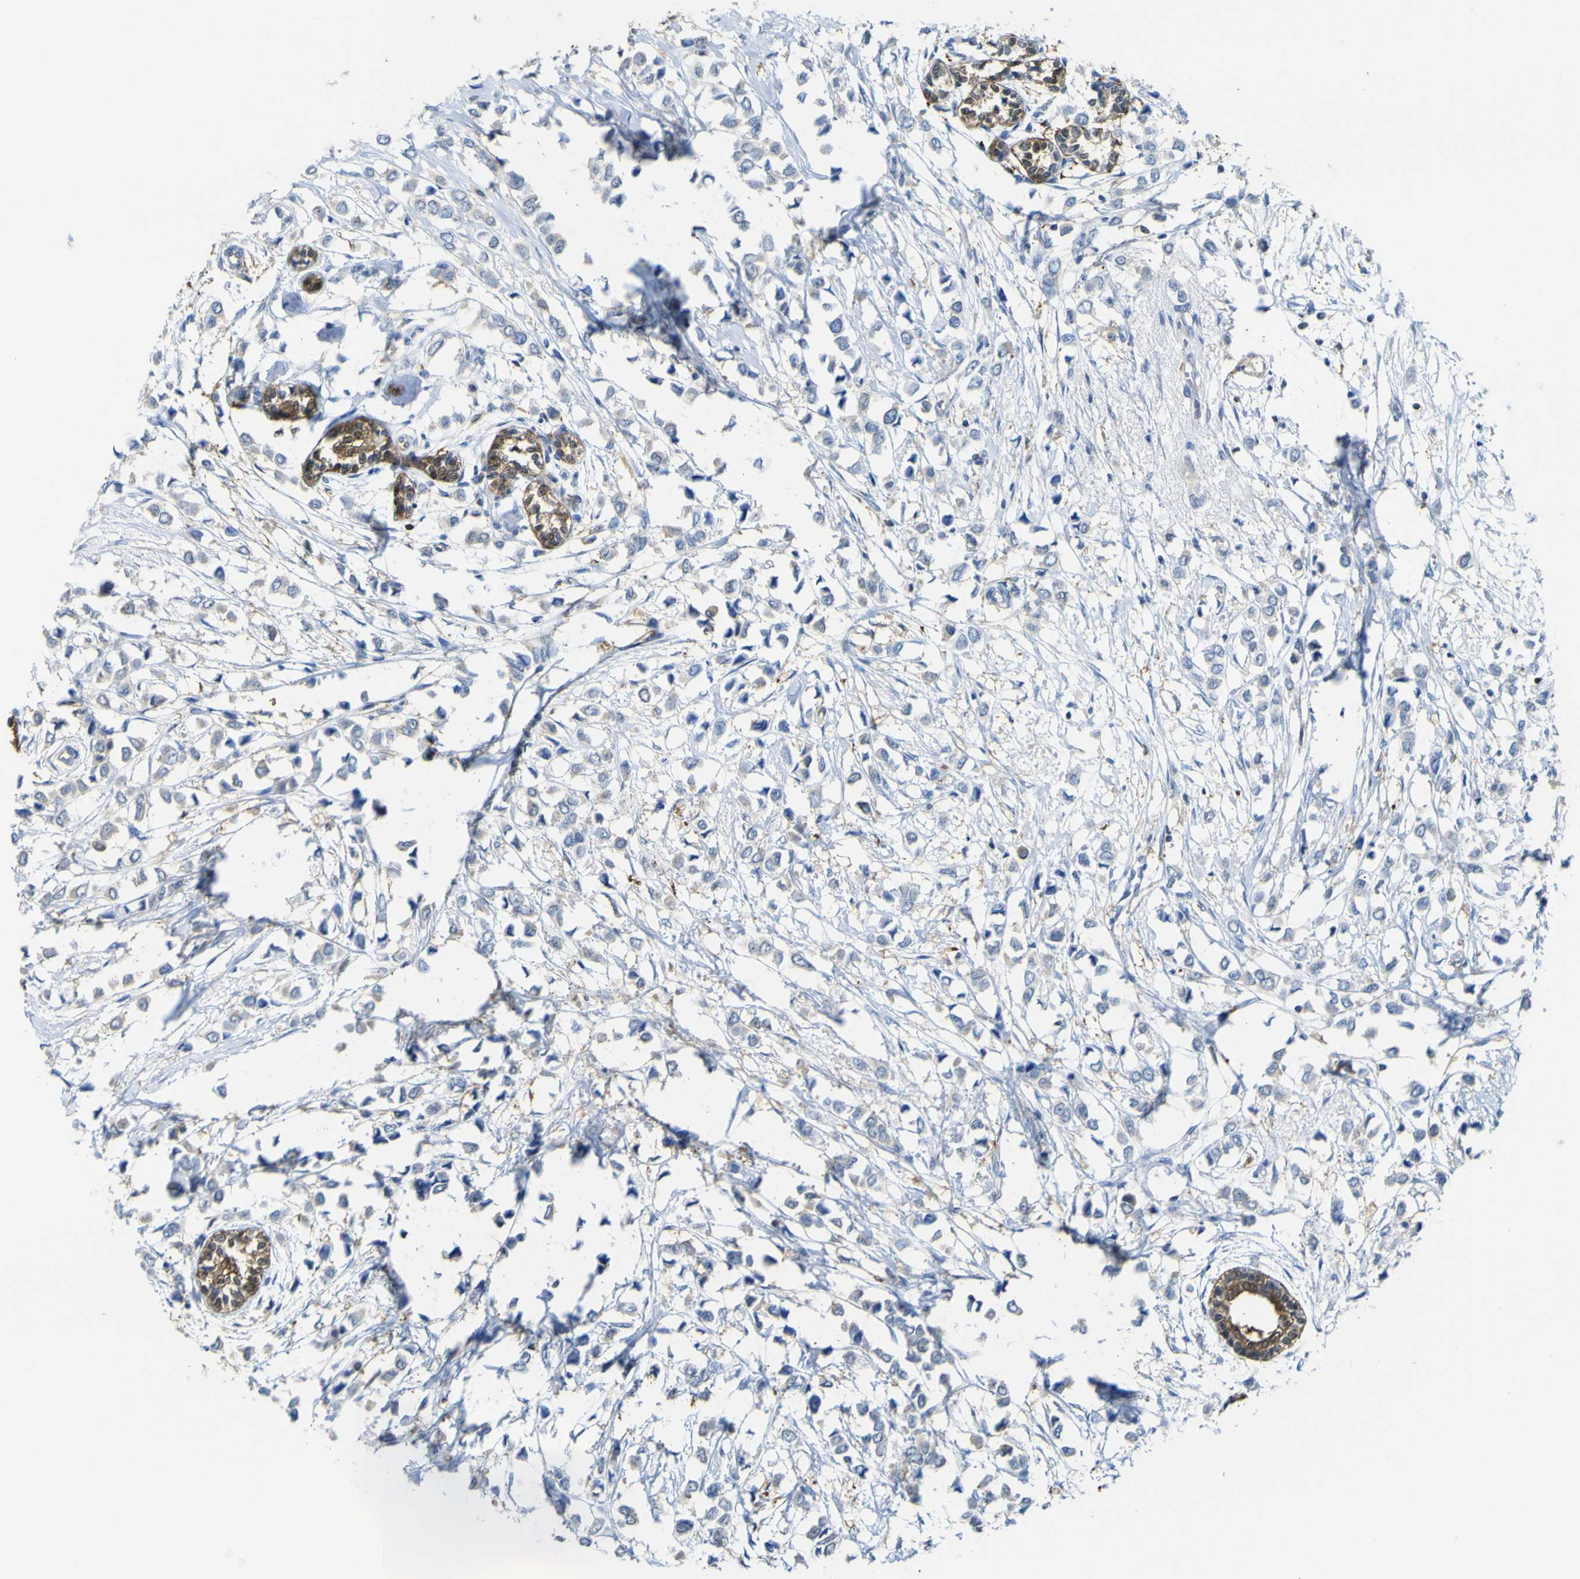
{"staining": {"intensity": "negative", "quantity": "none", "location": "none"}, "tissue": "breast cancer", "cell_type": "Tumor cells", "image_type": "cancer", "snomed": [{"axis": "morphology", "description": "Lobular carcinoma"}, {"axis": "topography", "description": "Breast"}], "caption": "Tumor cells are negative for protein expression in human breast cancer (lobular carcinoma).", "gene": "ABHD3", "patient": {"sex": "female", "age": 51}}